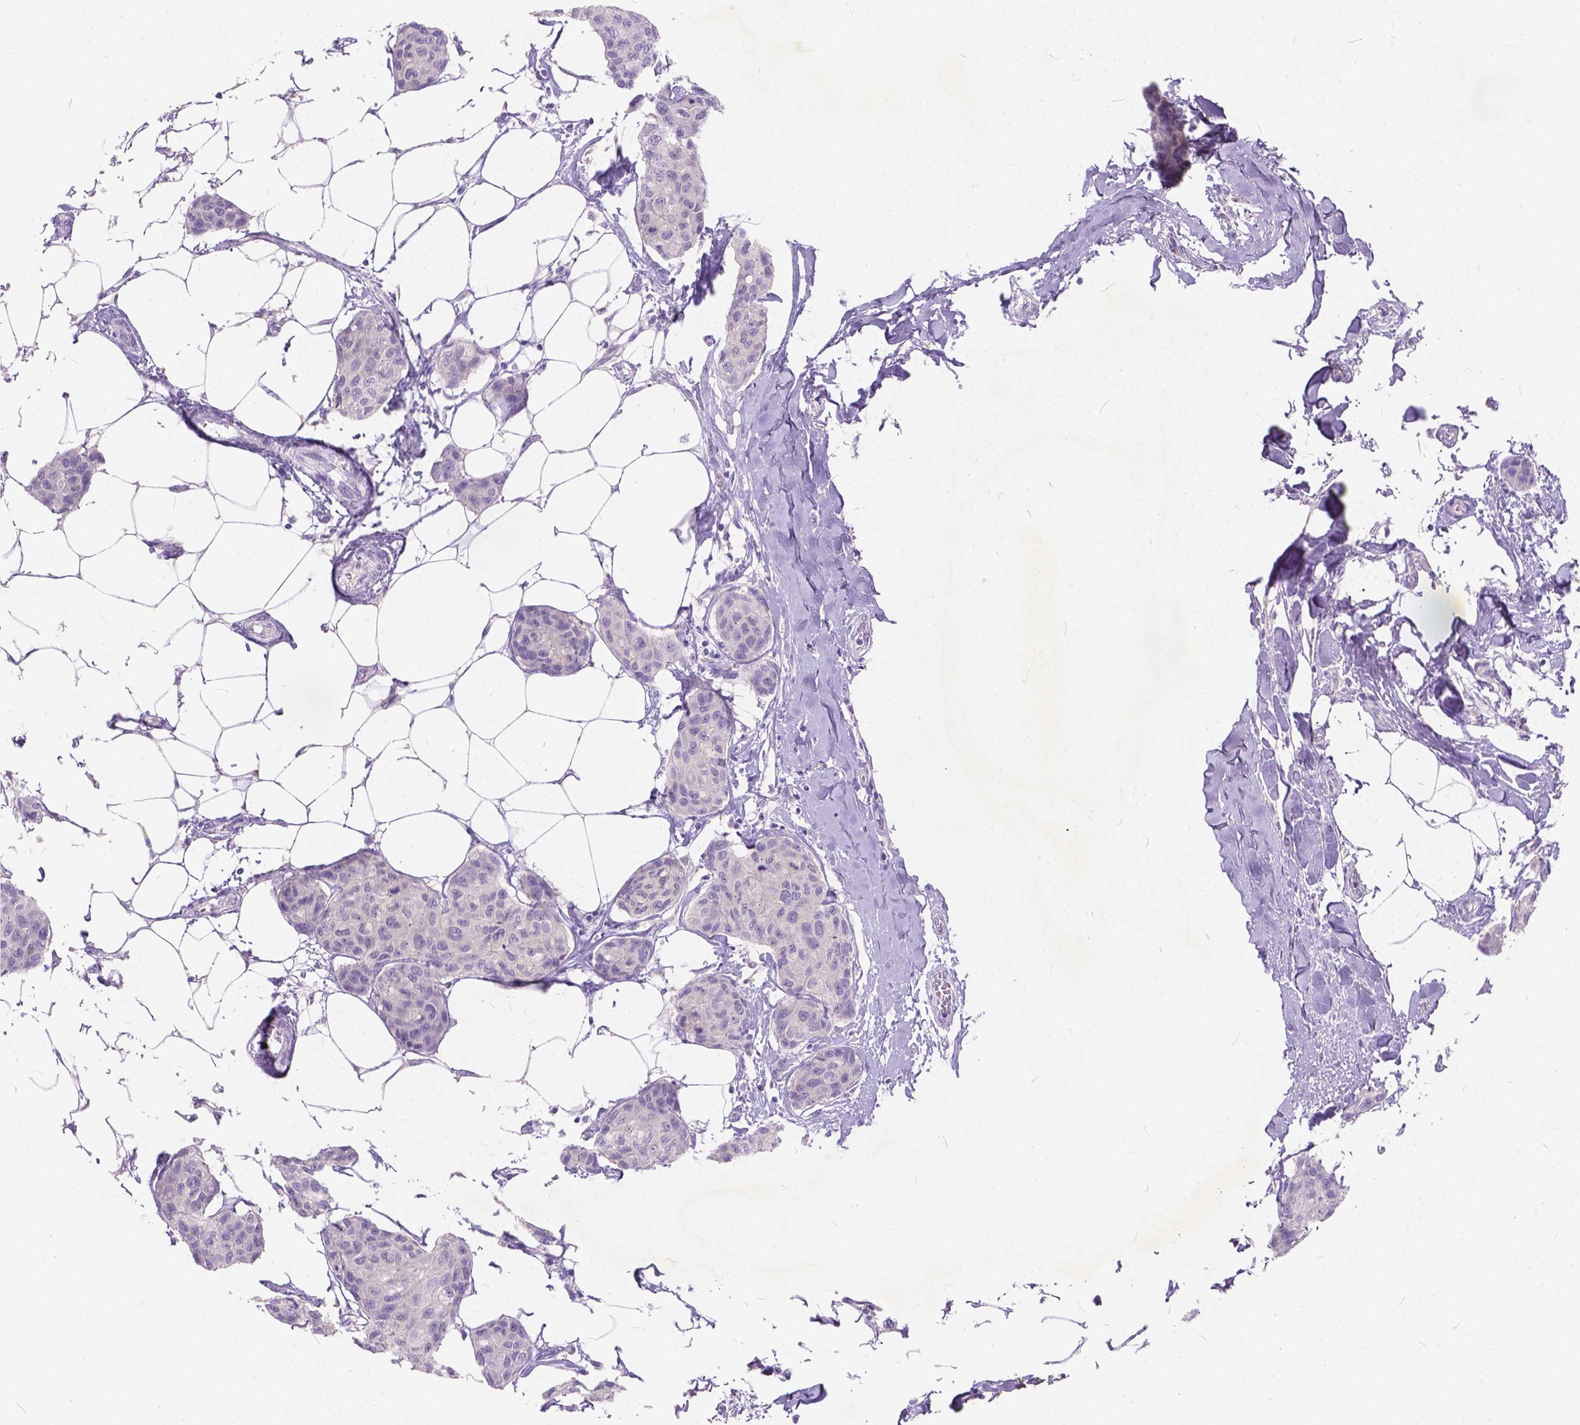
{"staining": {"intensity": "negative", "quantity": "none", "location": "none"}, "tissue": "breast cancer", "cell_type": "Tumor cells", "image_type": "cancer", "snomed": [{"axis": "morphology", "description": "Duct carcinoma"}, {"axis": "topography", "description": "Breast"}], "caption": "Protein analysis of breast cancer (infiltrating ductal carcinoma) exhibits no significant expression in tumor cells.", "gene": "PEX11G", "patient": {"sex": "female", "age": 80}}